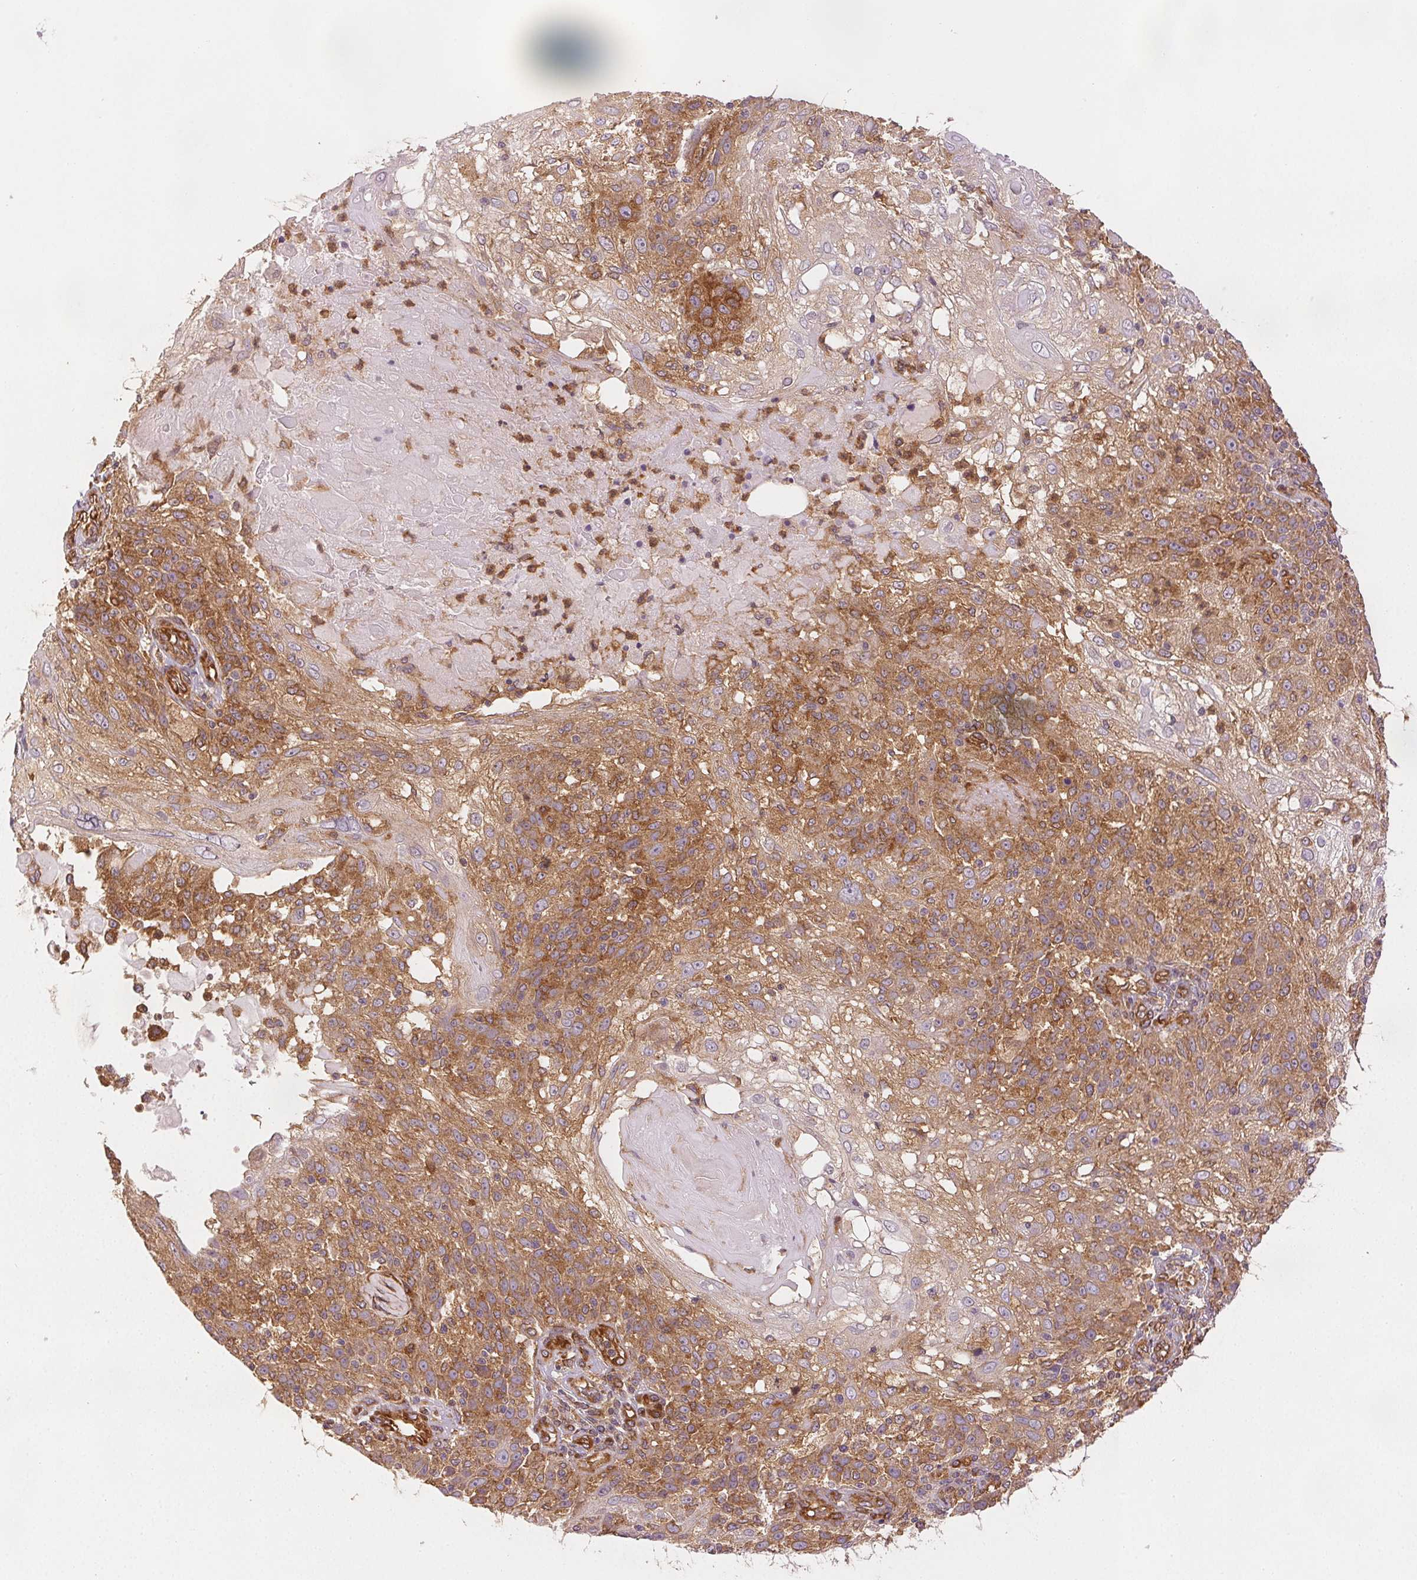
{"staining": {"intensity": "moderate", "quantity": ">75%", "location": "cytoplasmic/membranous"}, "tissue": "skin cancer", "cell_type": "Tumor cells", "image_type": "cancer", "snomed": [{"axis": "morphology", "description": "Normal tissue, NOS"}, {"axis": "morphology", "description": "Squamous cell carcinoma, NOS"}, {"axis": "topography", "description": "Skin"}], "caption": "DAB (3,3'-diaminobenzidine) immunohistochemical staining of skin squamous cell carcinoma shows moderate cytoplasmic/membranous protein staining in about >75% of tumor cells. (Stains: DAB in brown, nuclei in blue, Microscopy: brightfield microscopy at high magnification).", "gene": "DIAPH2", "patient": {"sex": "female", "age": 83}}